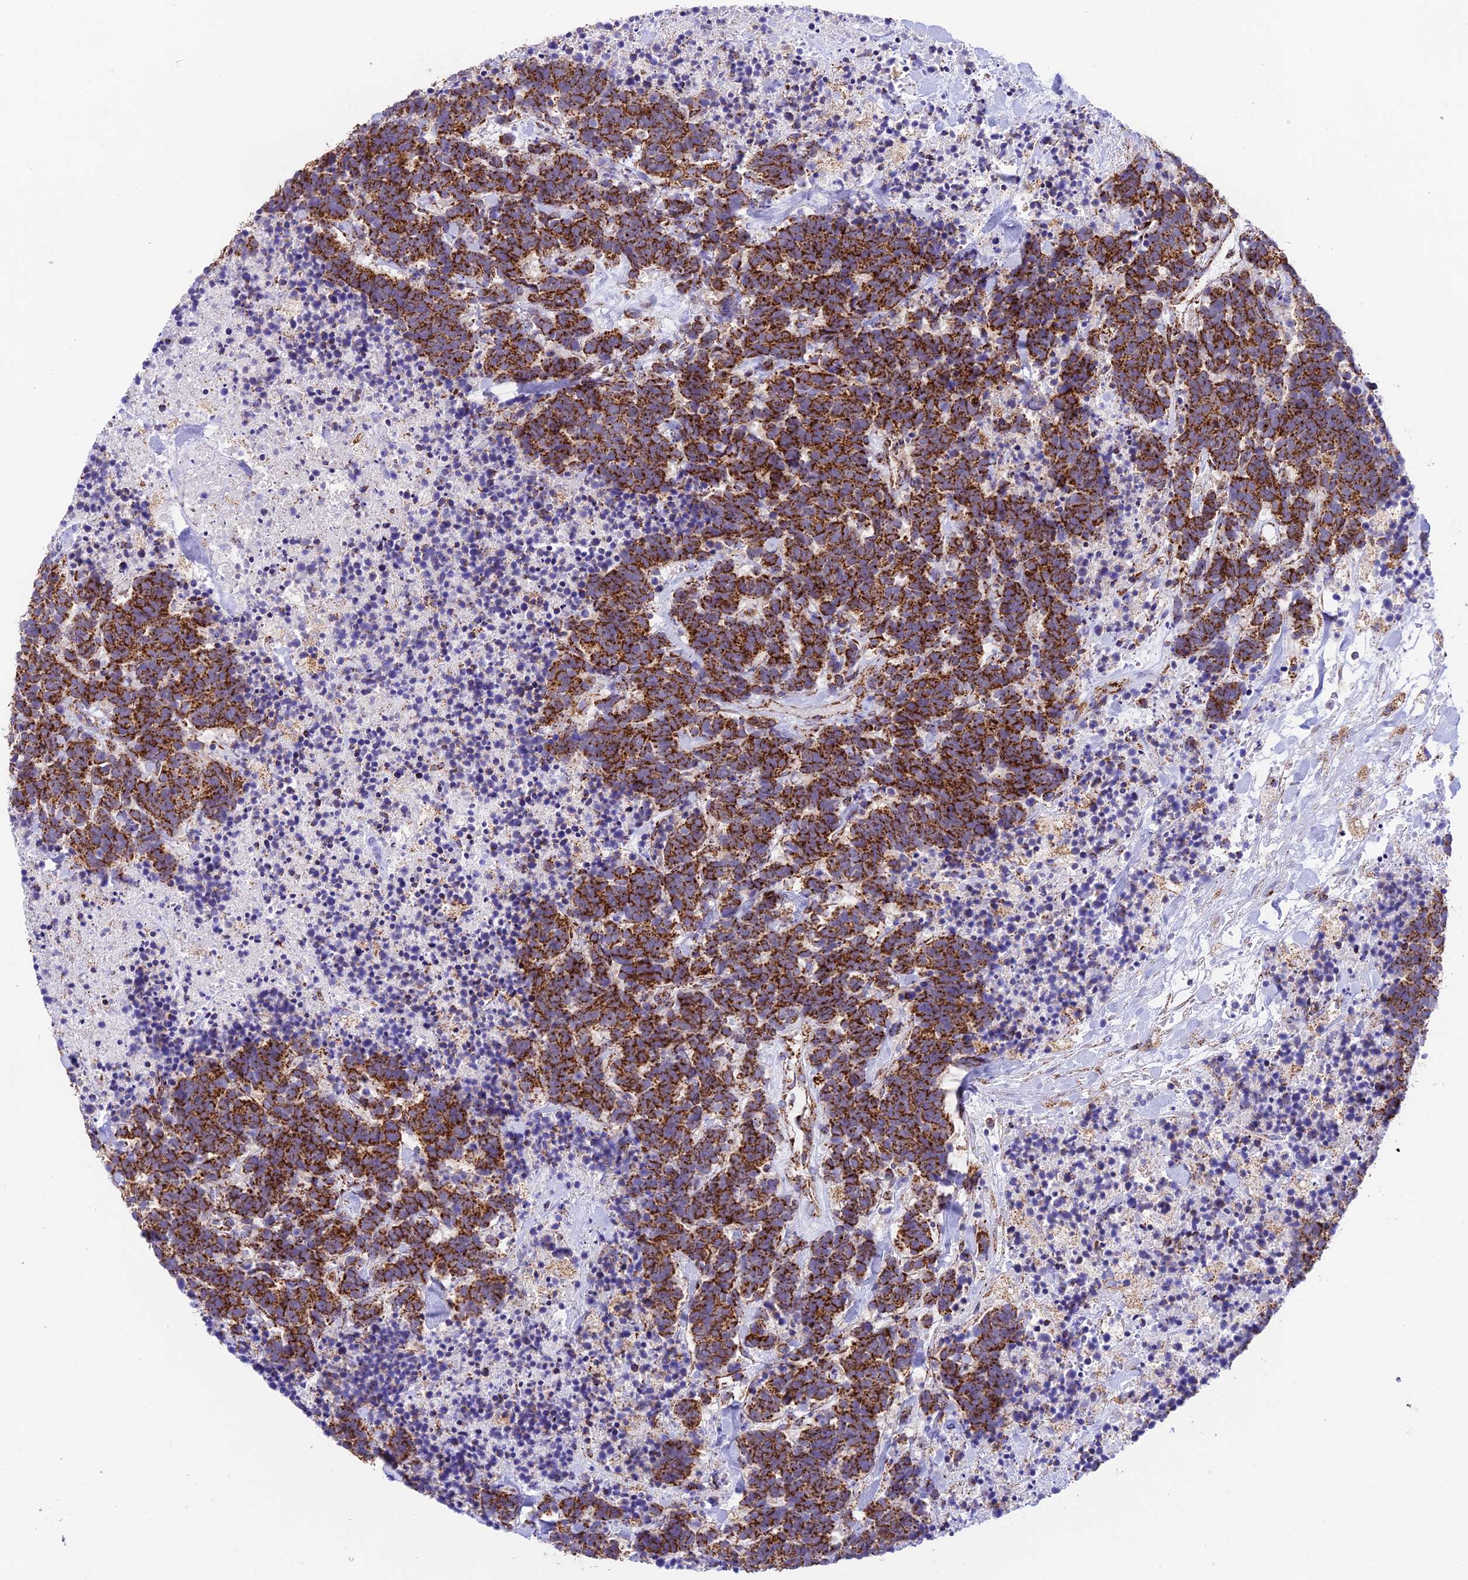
{"staining": {"intensity": "strong", "quantity": ">75%", "location": "cytoplasmic/membranous"}, "tissue": "carcinoid", "cell_type": "Tumor cells", "image_type": "cancer", "snomed": [{"axis": "morphology", "description": "Carcinoma, NOS"}, {"axis": "morphology", "description": "Carcinoid, malignant, NOS"}, {"axis": "topography", "description": "Prostate"}], "caption": "High-power microscopy captured an immunohistochemistry image of carcinoid, revealing strong cytoplasmic/membranous staining in about >75% of tumor cells.", "gene": "CHCHD3", "patient": {"sex": "male", "age": 57}}